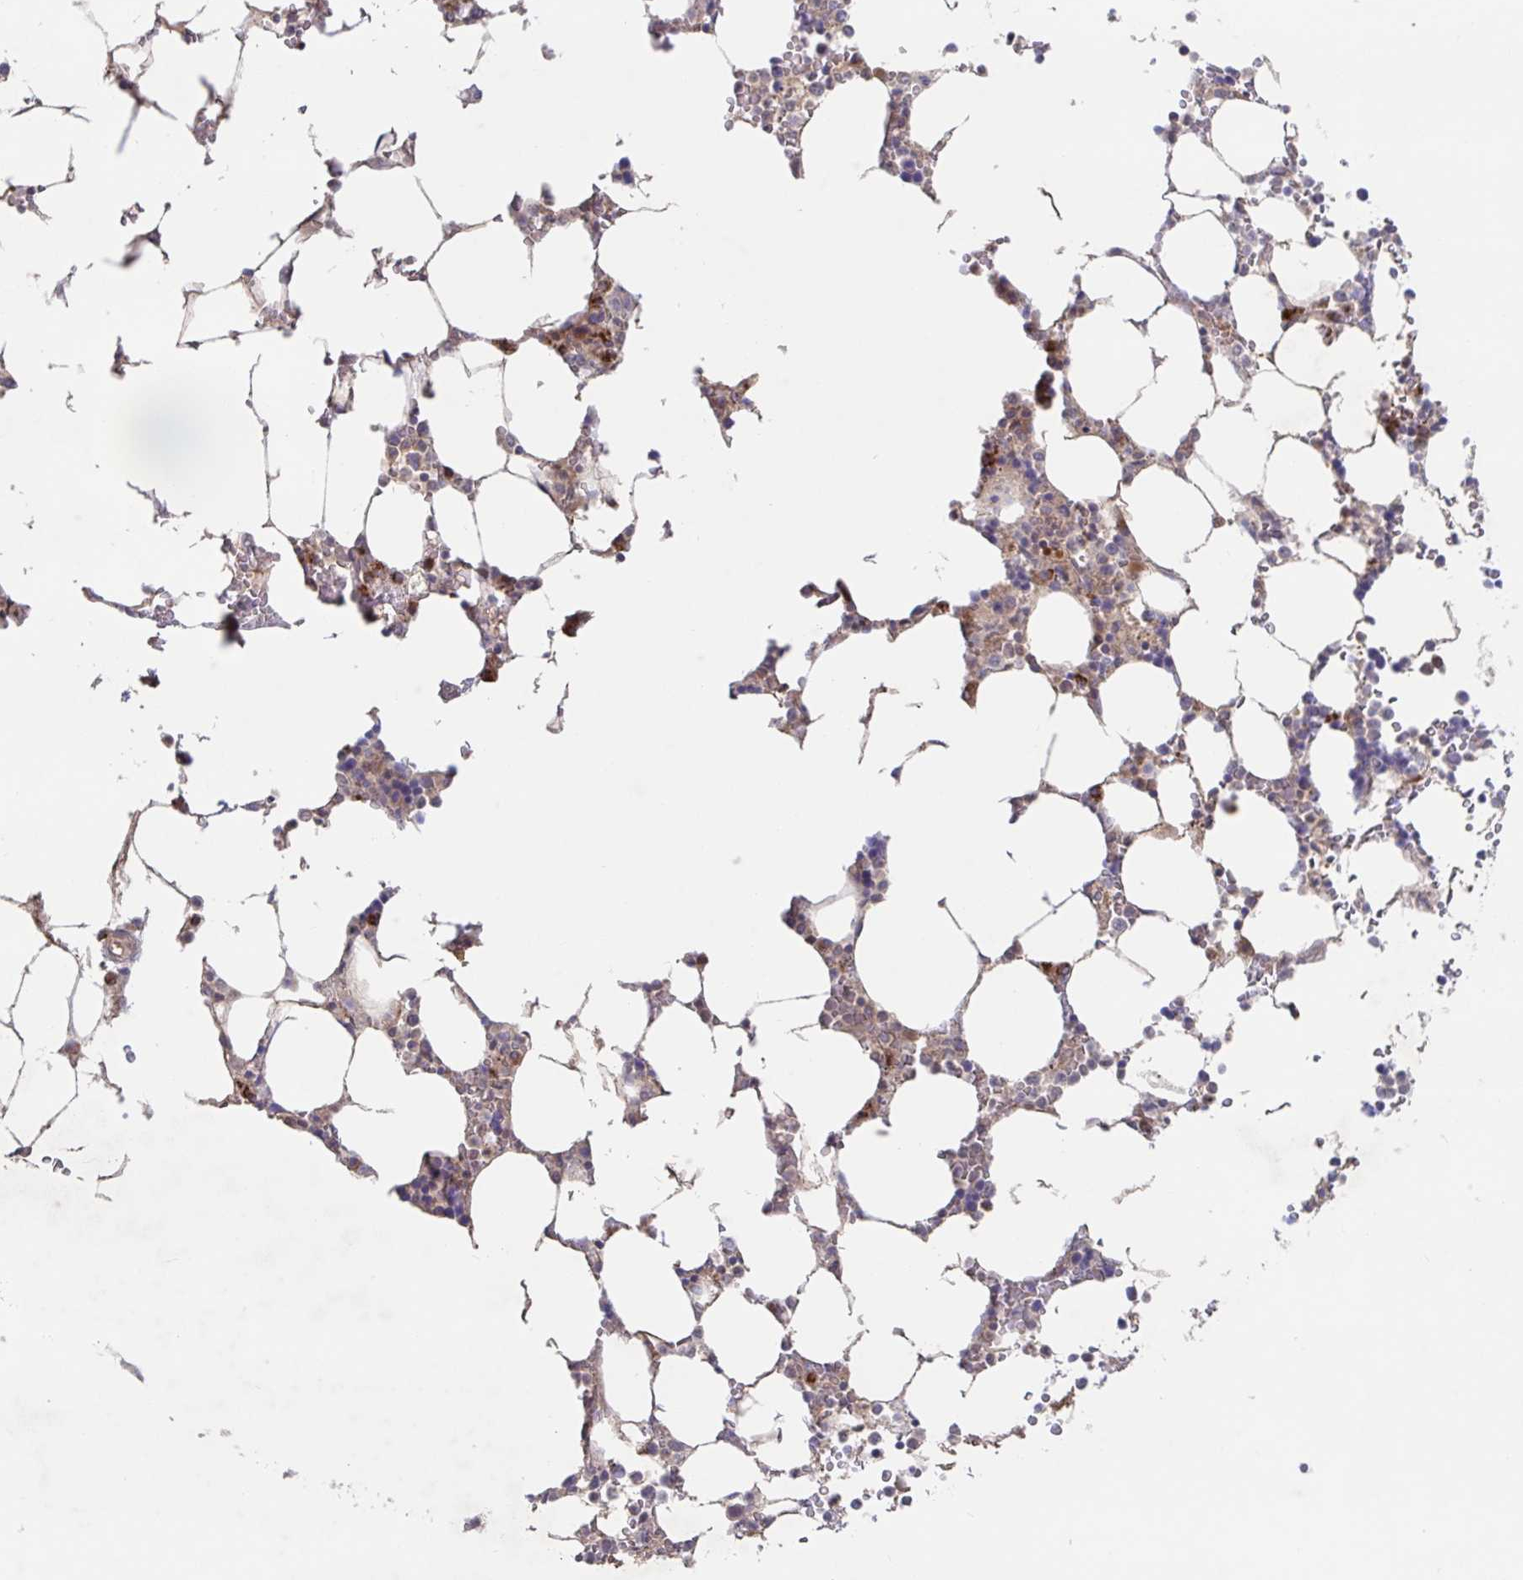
{"staining": {"intensity": "weak", "quantity": "<25%", "location": "cytoplasmic/membranous"}, "tissue": "bone marrow", "cell_type": "Hematopoietic cells", "image_type": "normal", "snomed": [{"axis": "morphology", "description": "Normal tissue, NOS"}, {"axis": "topography", "description": "Bone marrow"}], "caption": "A histopathology image of human bone marrow is negative for staining in hematopoietic cells. (DAB (3,3'-diaminobenzidine) IHC with hematoxylin counter stain).", "gene": "AACS", "patient": {"sex": "male", "age": 64}}